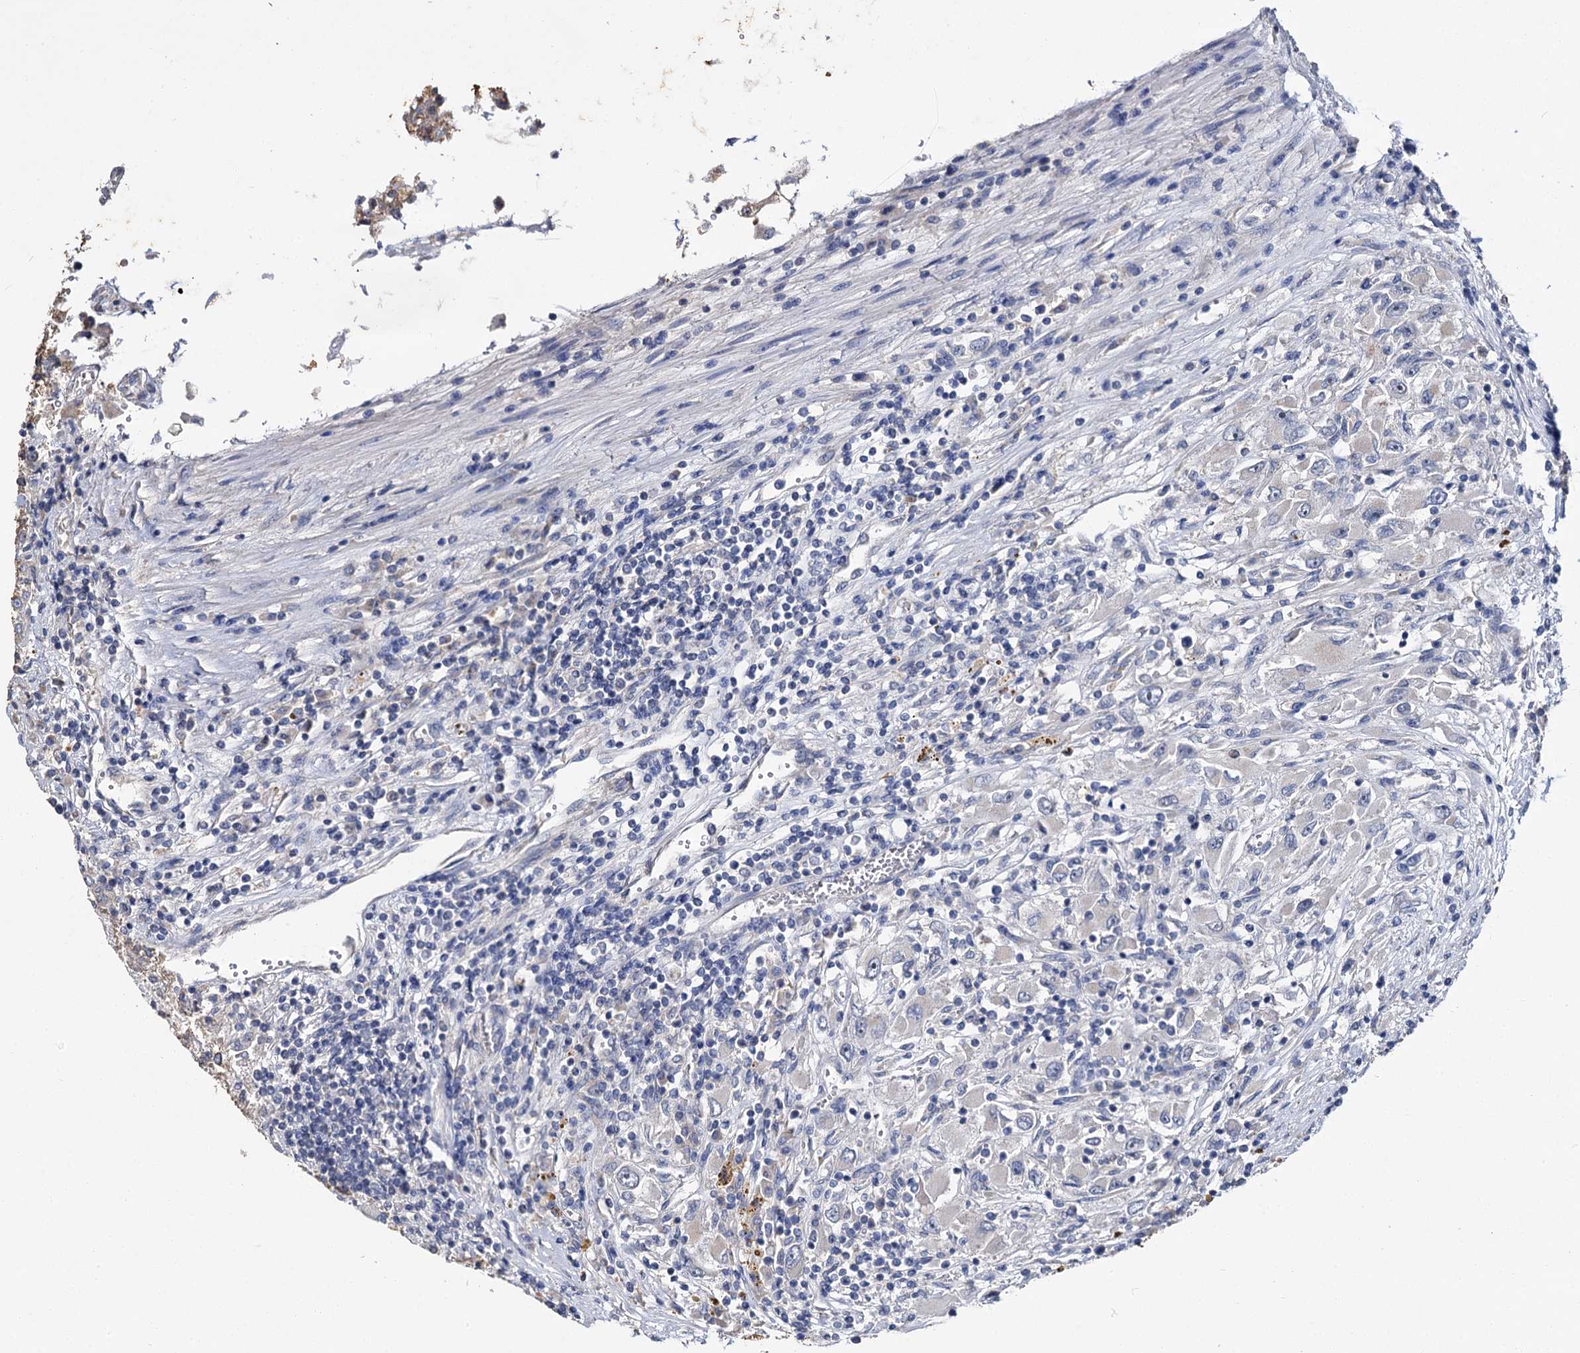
{"staining": {"intensity": "negative", "quantity": "none", "location": "none"}, "tissue": "renal cancer", "cell_type": "Tumor cells", "image_type": "cancer", "snomed": [{"axis": "morphology", "description": "Adenocarcinoma, NOS"}, {"axis": "topography", "description": "Kidney"}], "caption": "Renal cancer (adenocarcinoma) was stained to show a protein in brown. There is no significant positivity in tumor cells. Brightfield microscopy of IHC stained with DAB (brown) and hematoxylin (blue), captured at high magnification.", "gene": "ATP9A", "patient": {"sex": "female", "age": 52}}